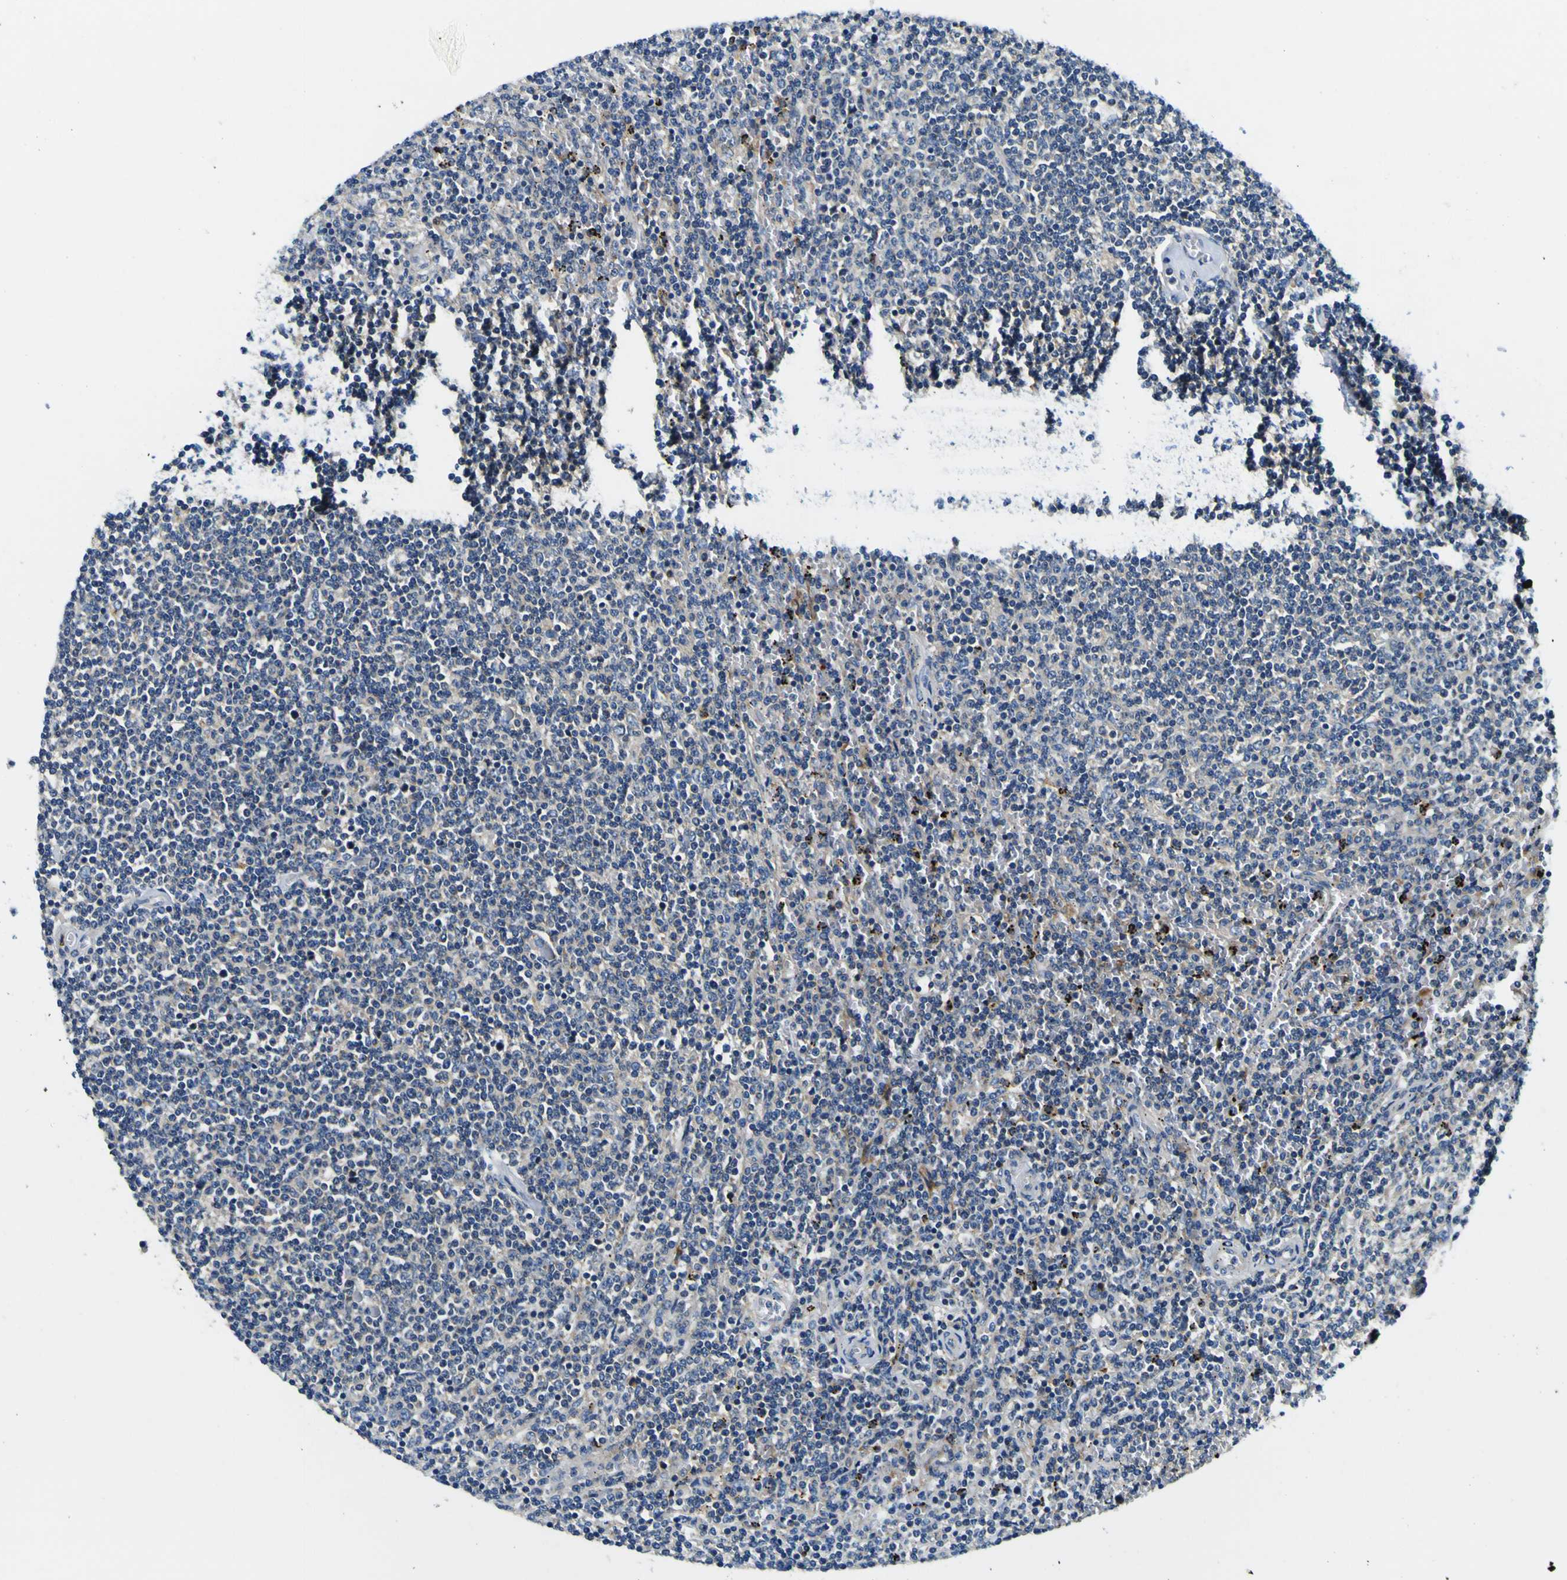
{"staining": {"intensity": "negative", "quantity": "none", "location": "none"}, "tissue": "lymphoma", "cell_type": "Tumor cells", "image_type": "cancer", "snomed": [{"axis": "morphology", "description": "Malignant lymphoma, non-Hodgkin's type, Low grade"}, {"axis": "topography", "description": "Spleen"}], "caption": "Low-grade malignant lymphoma, non-Hodgkin's type stained for a protein using immunohistochemistry exhibits no staining tumor cells.", "gene": "CLSTN1", "patient": {"sex": "female", "age": 50}}